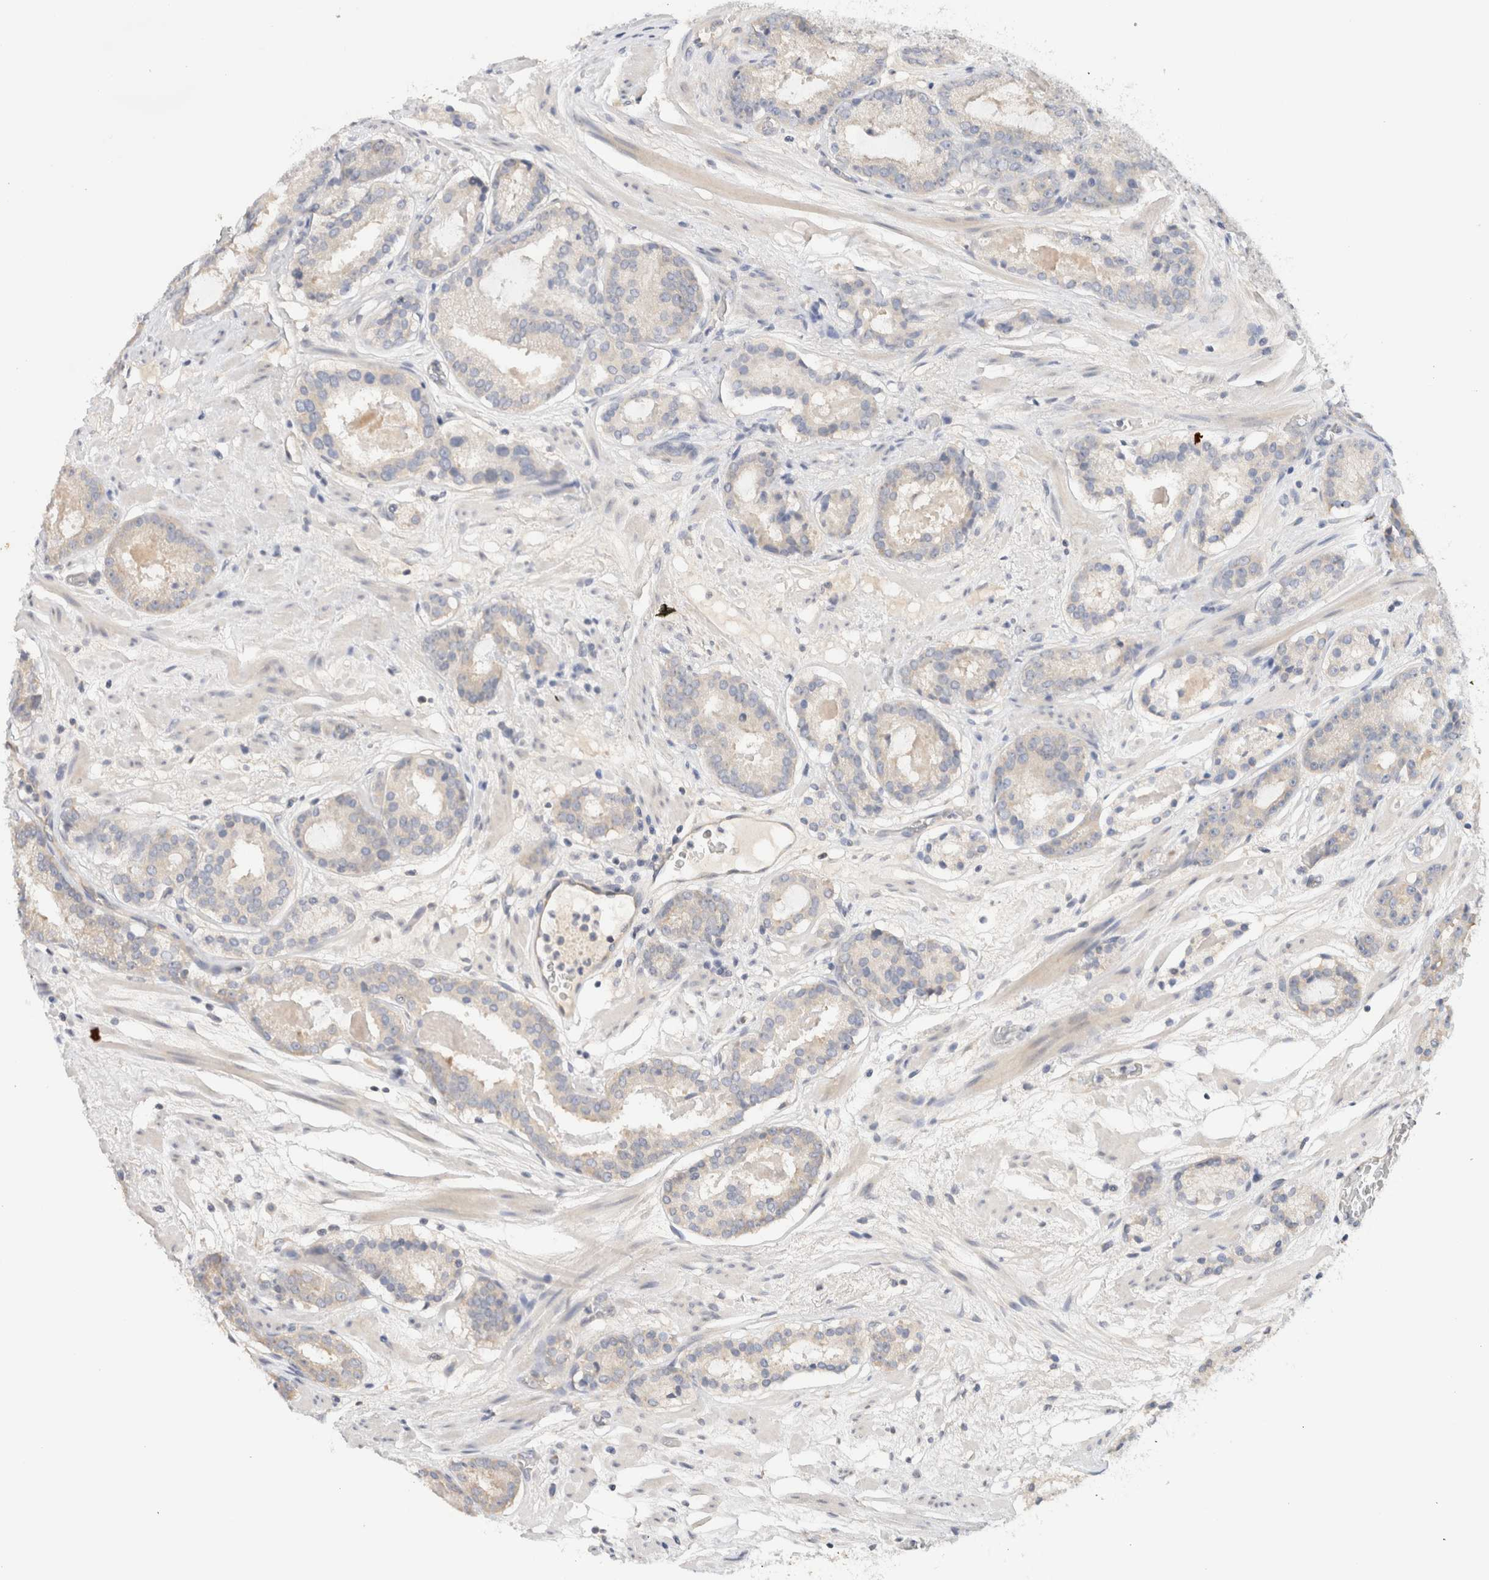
{"staining": {"intensity": "negative", "quantity": "none", "location": "none"}, "tissue": "prostate cancer", "cell_type": "Tumor cells", "image_type": "cancer", "snomed": [{"axis": "morphology", "description": "Adenocarcinoma, Low grade"}, {"axis": "topography", "description": "Prostate"}], "caption": "Tumor cells are negative for brown protein staining in prostate cancer (adenocarcinoma (low-grade)).", "gene": "SPRTN", "patient": {"sex": "male", "age": 69}}